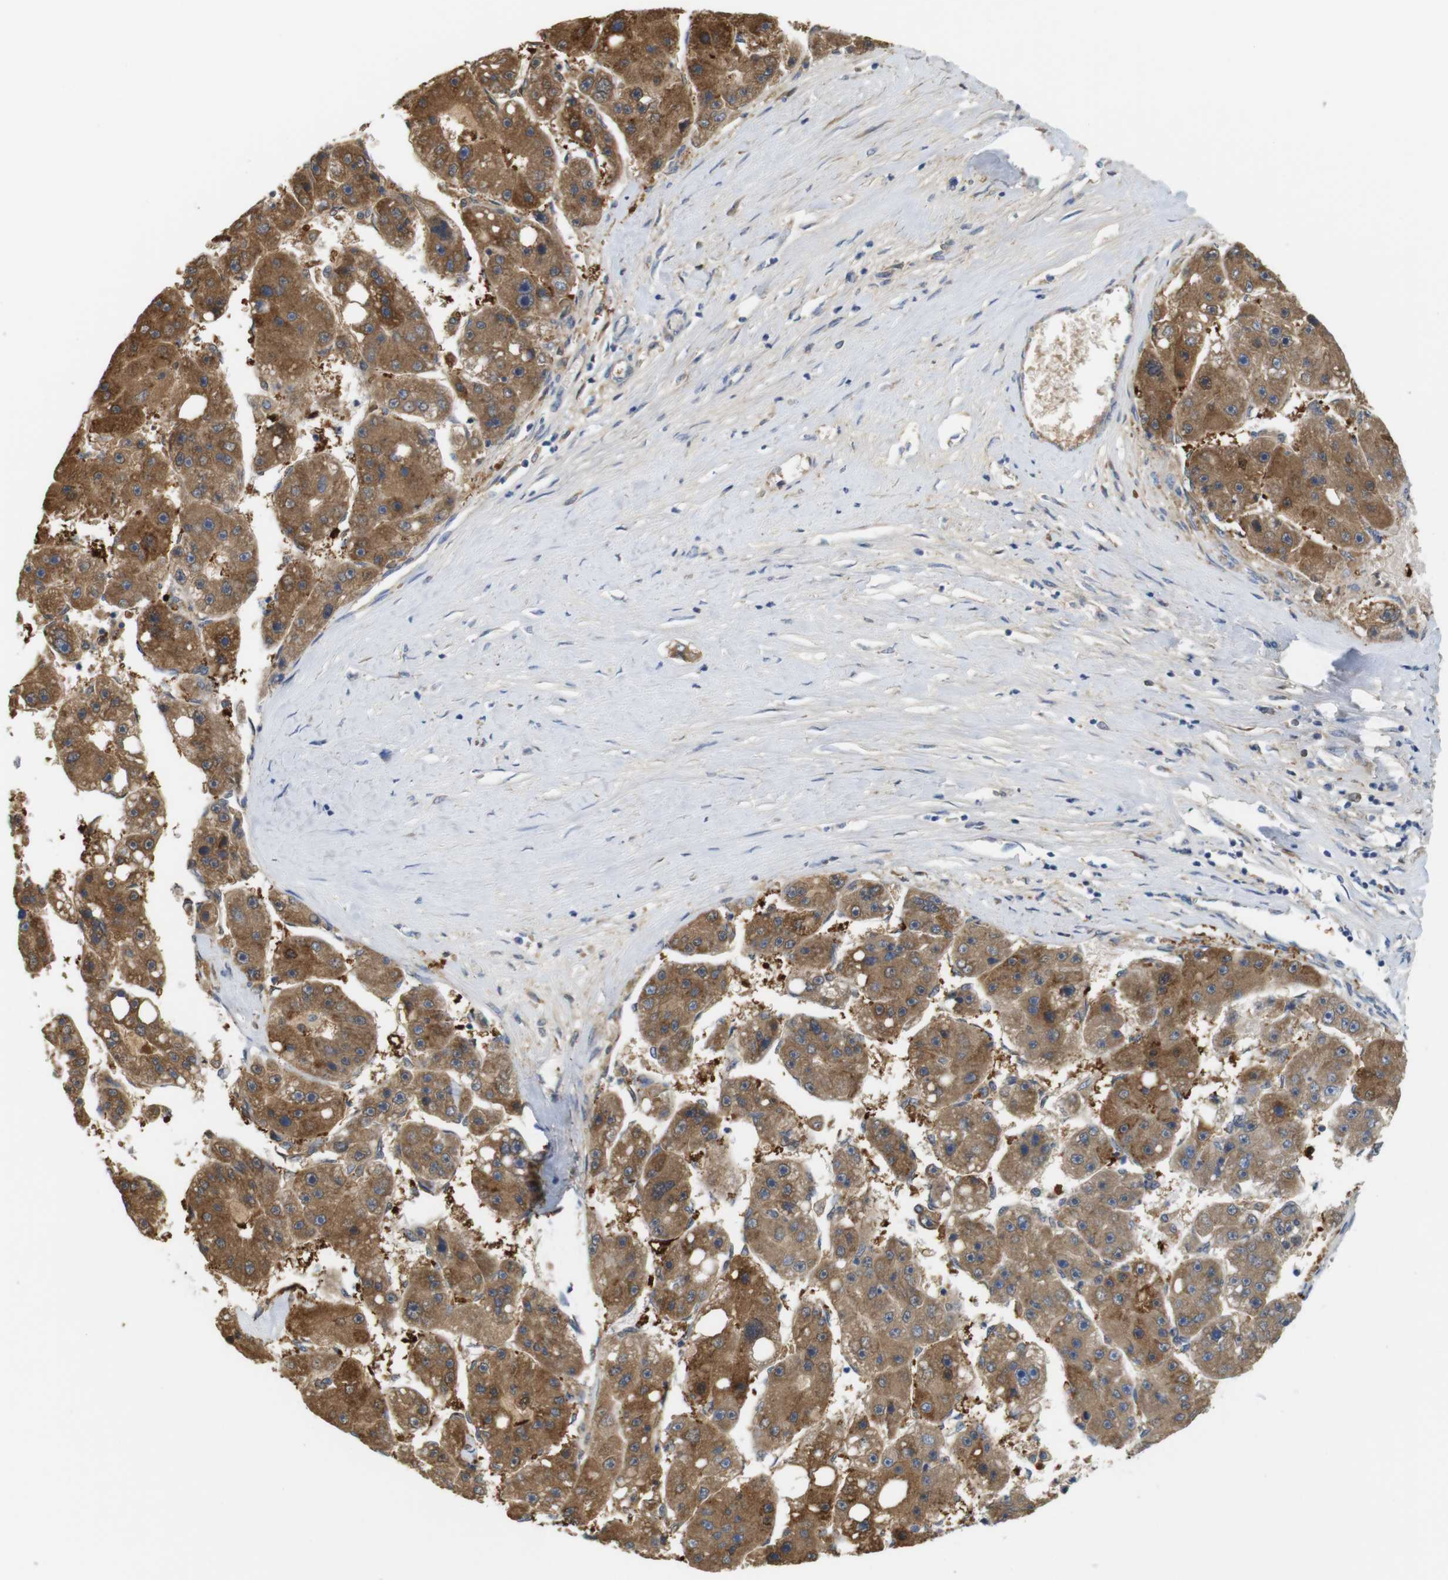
{"staining": {"intensity": "moderate", "quantity": ">75%", "location": "cytoplasmic/membranous"}, "tissue": "liver cancer", "cell_type": "Tumor cells", "image_type": "cancer", "snomed": [{"axis": "morphology", "description": "Carcinoma, Hepatocellular, NOS"}, {"axis": "topography", "description": "Liver"}], "caption": "Hepatocellular carcinoma (liver) was stained to show a protein in brown. There is medium levels of moderate cytoplasmic/membranous positivity in about >75% of tumor cells. Nuclei are stained in blue.", "gene": "NEBL", "patient": {"sex": "female", "age": 61}}